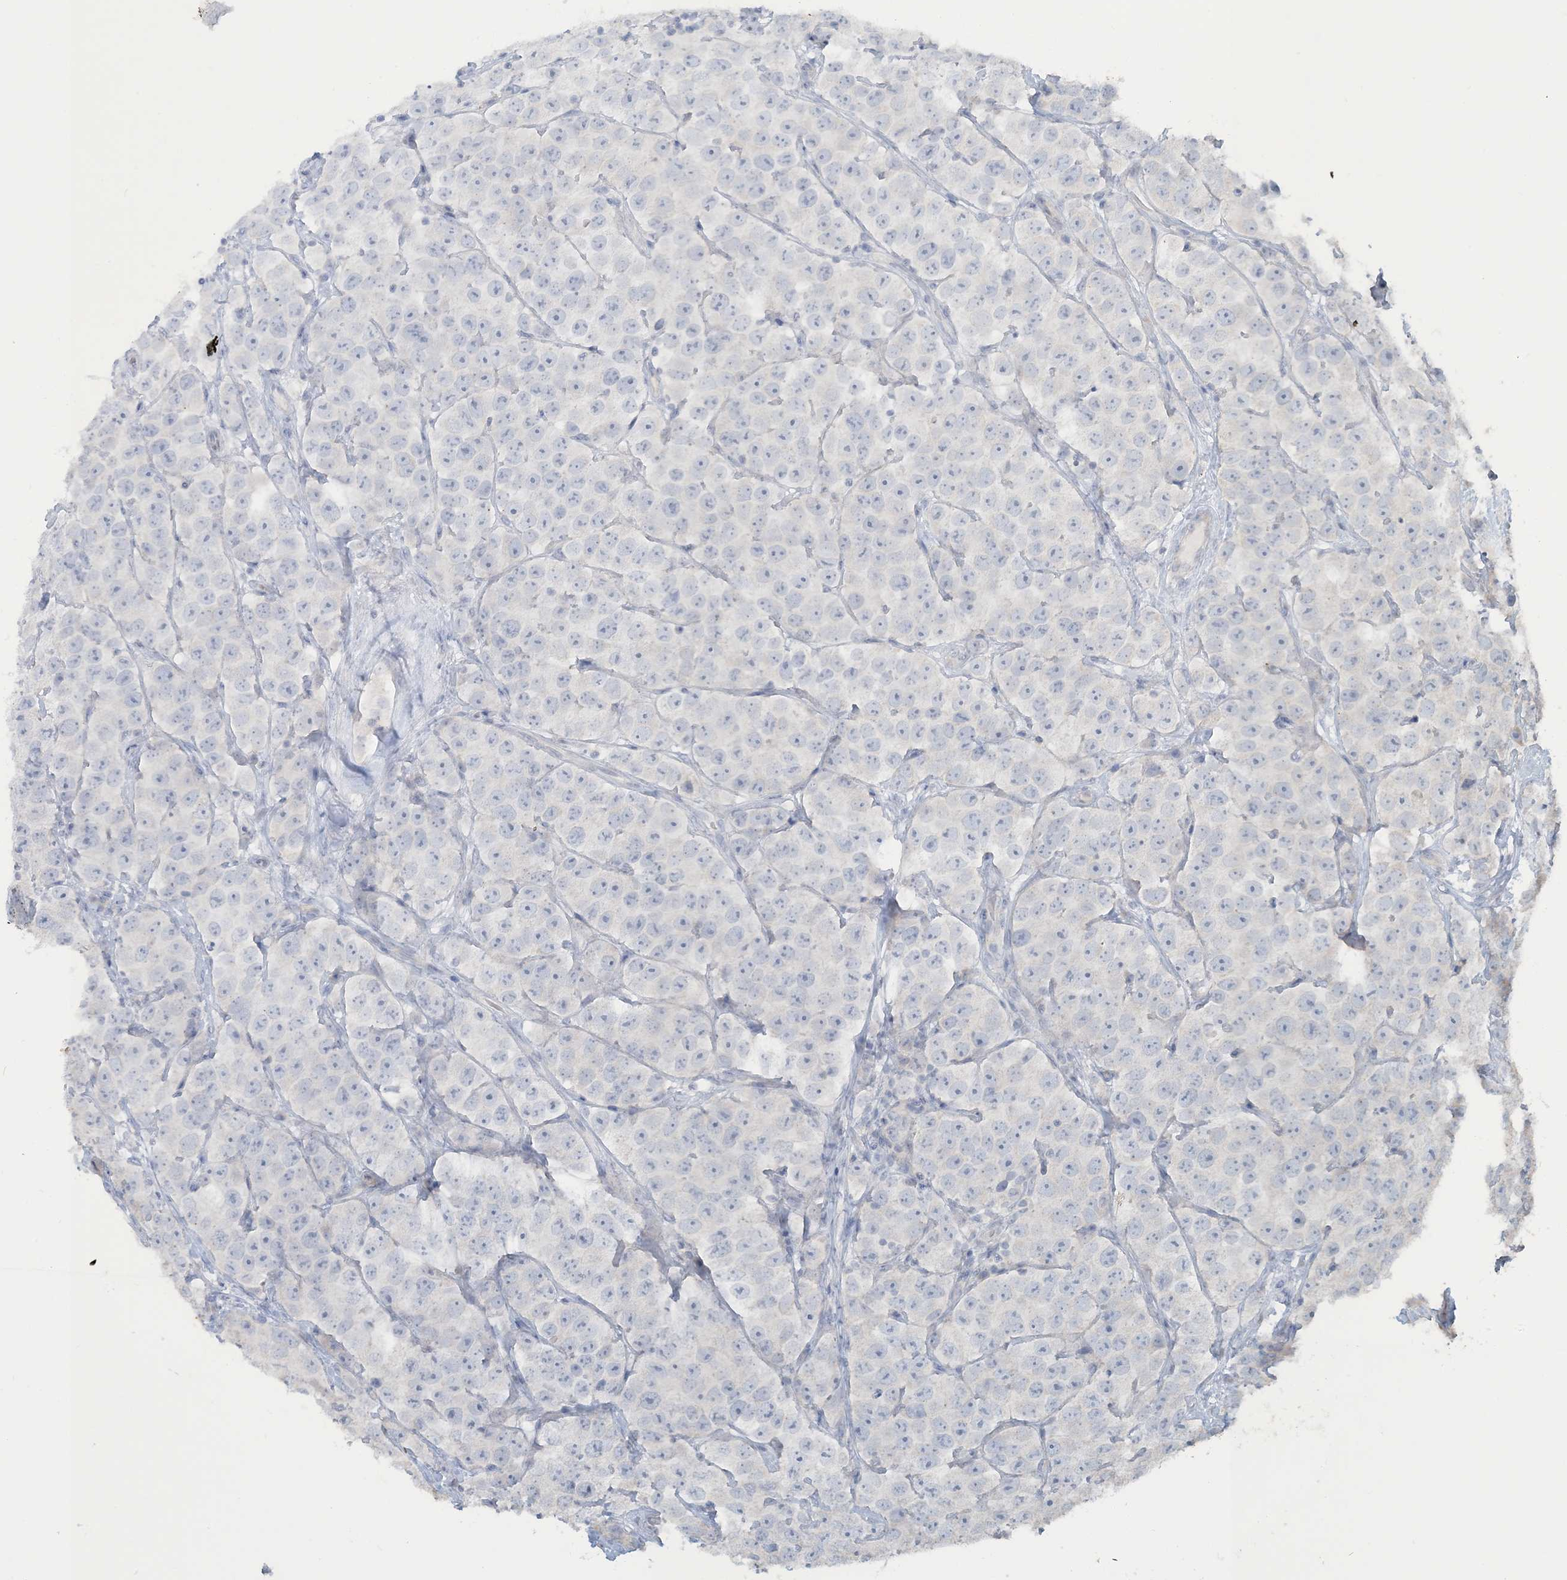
{"staining": {"intensity": "negative", "quantity": "none", "location": "none"}, "tissue": "testis cancer", "cell_type": "Tumor cells", "image_type": "cancer", "snomed": [{"axis": "morphology", "description": "Seminoma, NOS"}, {"axis": "topography", "description": "Testis"}], "caption": "Human testis cancer stained for a protein using immunohistochemistry (IHC) exhibits no staining in tumor cells.", "gene": "NPHS2", "patient": {"sex": "male", "age": 28}}